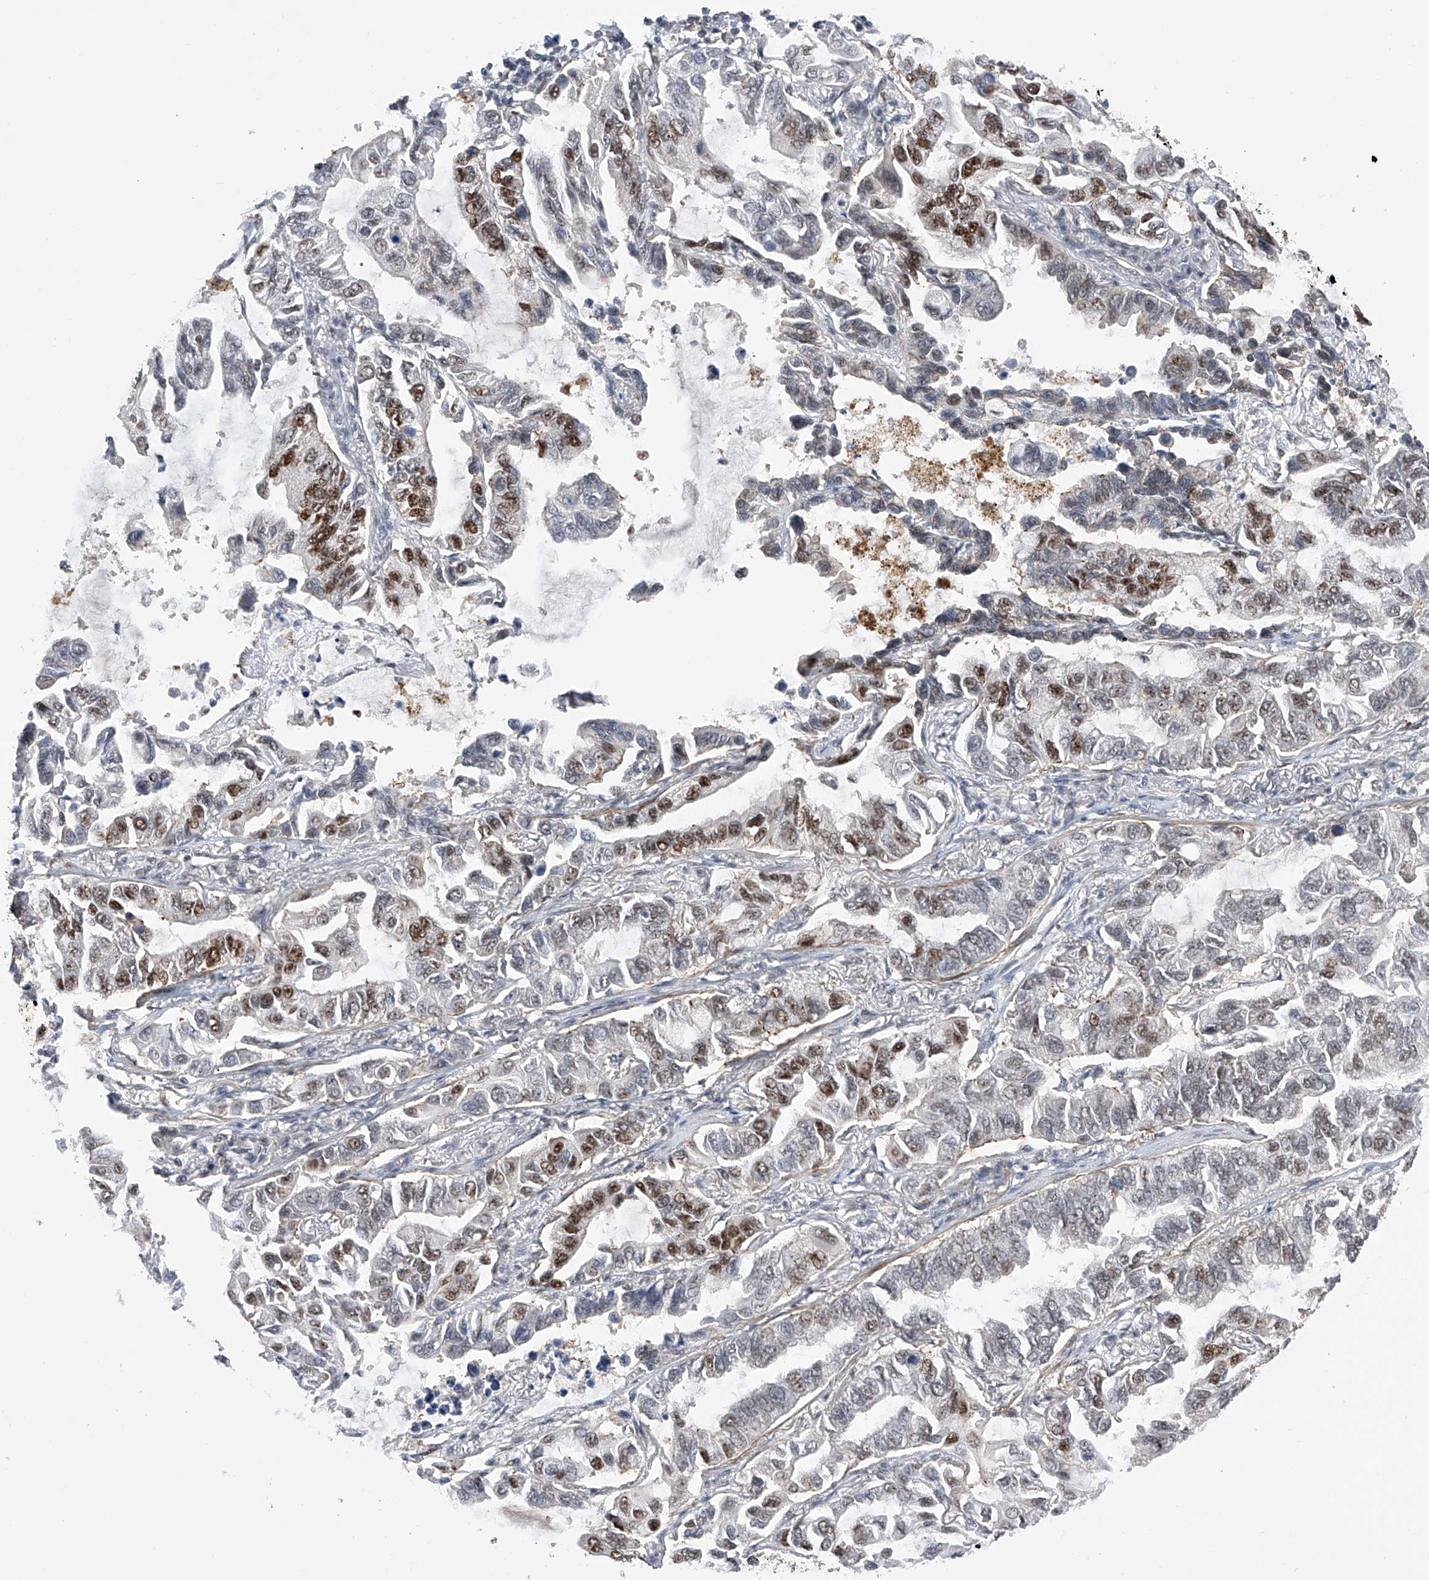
{"staining": {"intensity": "moderate", "quantity": "25%-75%", "location": "nuclear"}, "tissue": "lung cancer", "cell_type": "Tumor cells", "image_type": "cancer", "snomed": [{"axis": "morphology", "description": "Adenocarcinoma, NOS"}, {"axis": "topography", "description": "Lung"}], "caption": "Immunohistochemistry histopathology image of neoplastic tissue: lung cancer (adenocarcinoma) stained using IHC exhibits medium levels of moderate protein expression localized specifically in the nuclear of tumor cells, appearing as a nuclear brown color.", "gene": "NFATC4", "patient": {"sex": "male", "age": 64}}